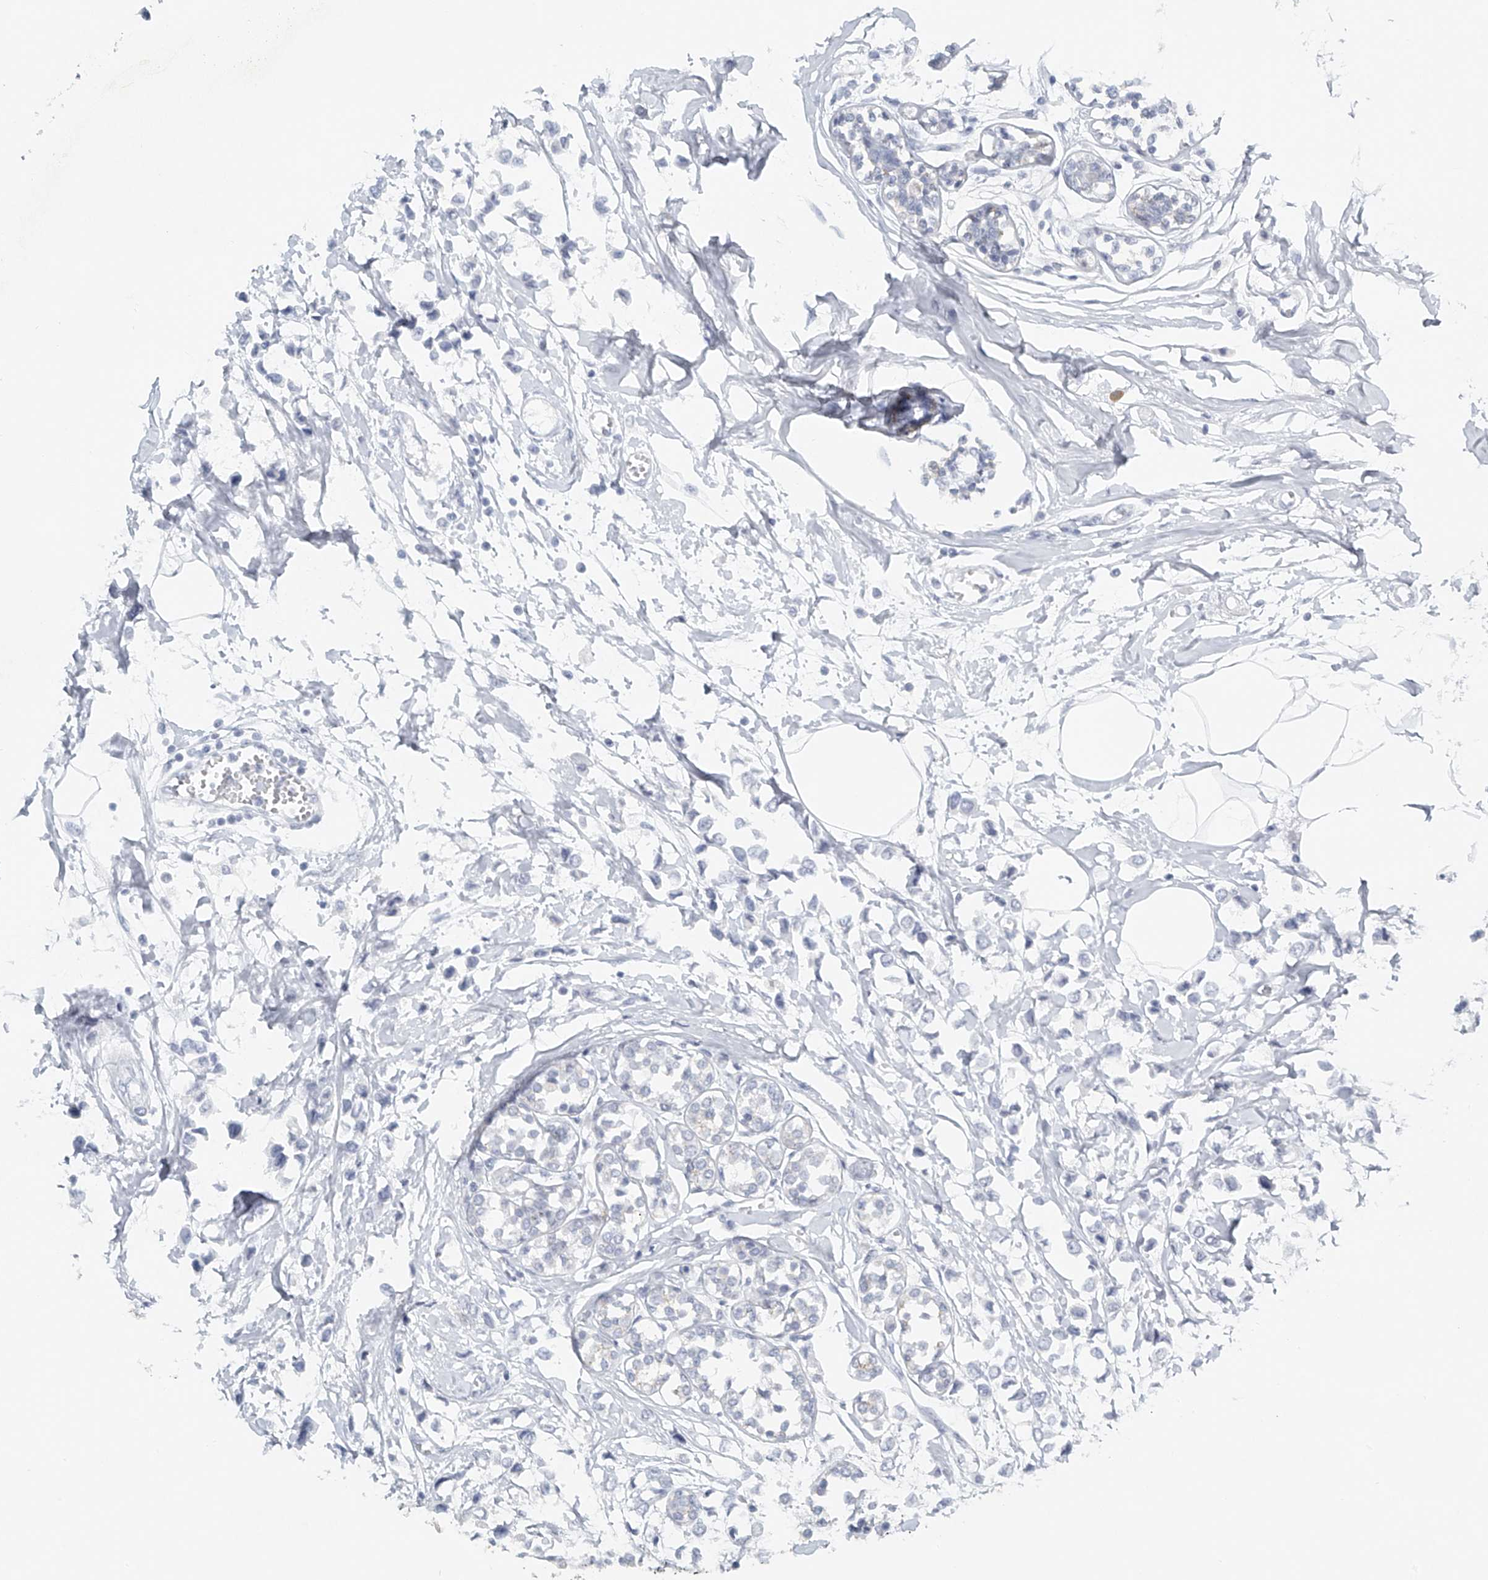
{"staining": {"intensity": "negative", "quantity": "none", "location": "none"}, "tissue": "breast cancer", "cell_type": "Tumor cells", "image_type": "cancer", "snomed": [{"axis": "morphology", "description": "Lobular carcinoma"}, {"axis": "topography", "description": "Breast"}], "caption": "This histopathology image is of breast cancer (lobular carcinoma) stained with immunohistochemistry to label a protein in brown with the nuclei are counter-stained blue. There is no staining in tumor cells.", "gene": "FAT2", "patient": {"sex": "female", "age": 51}}